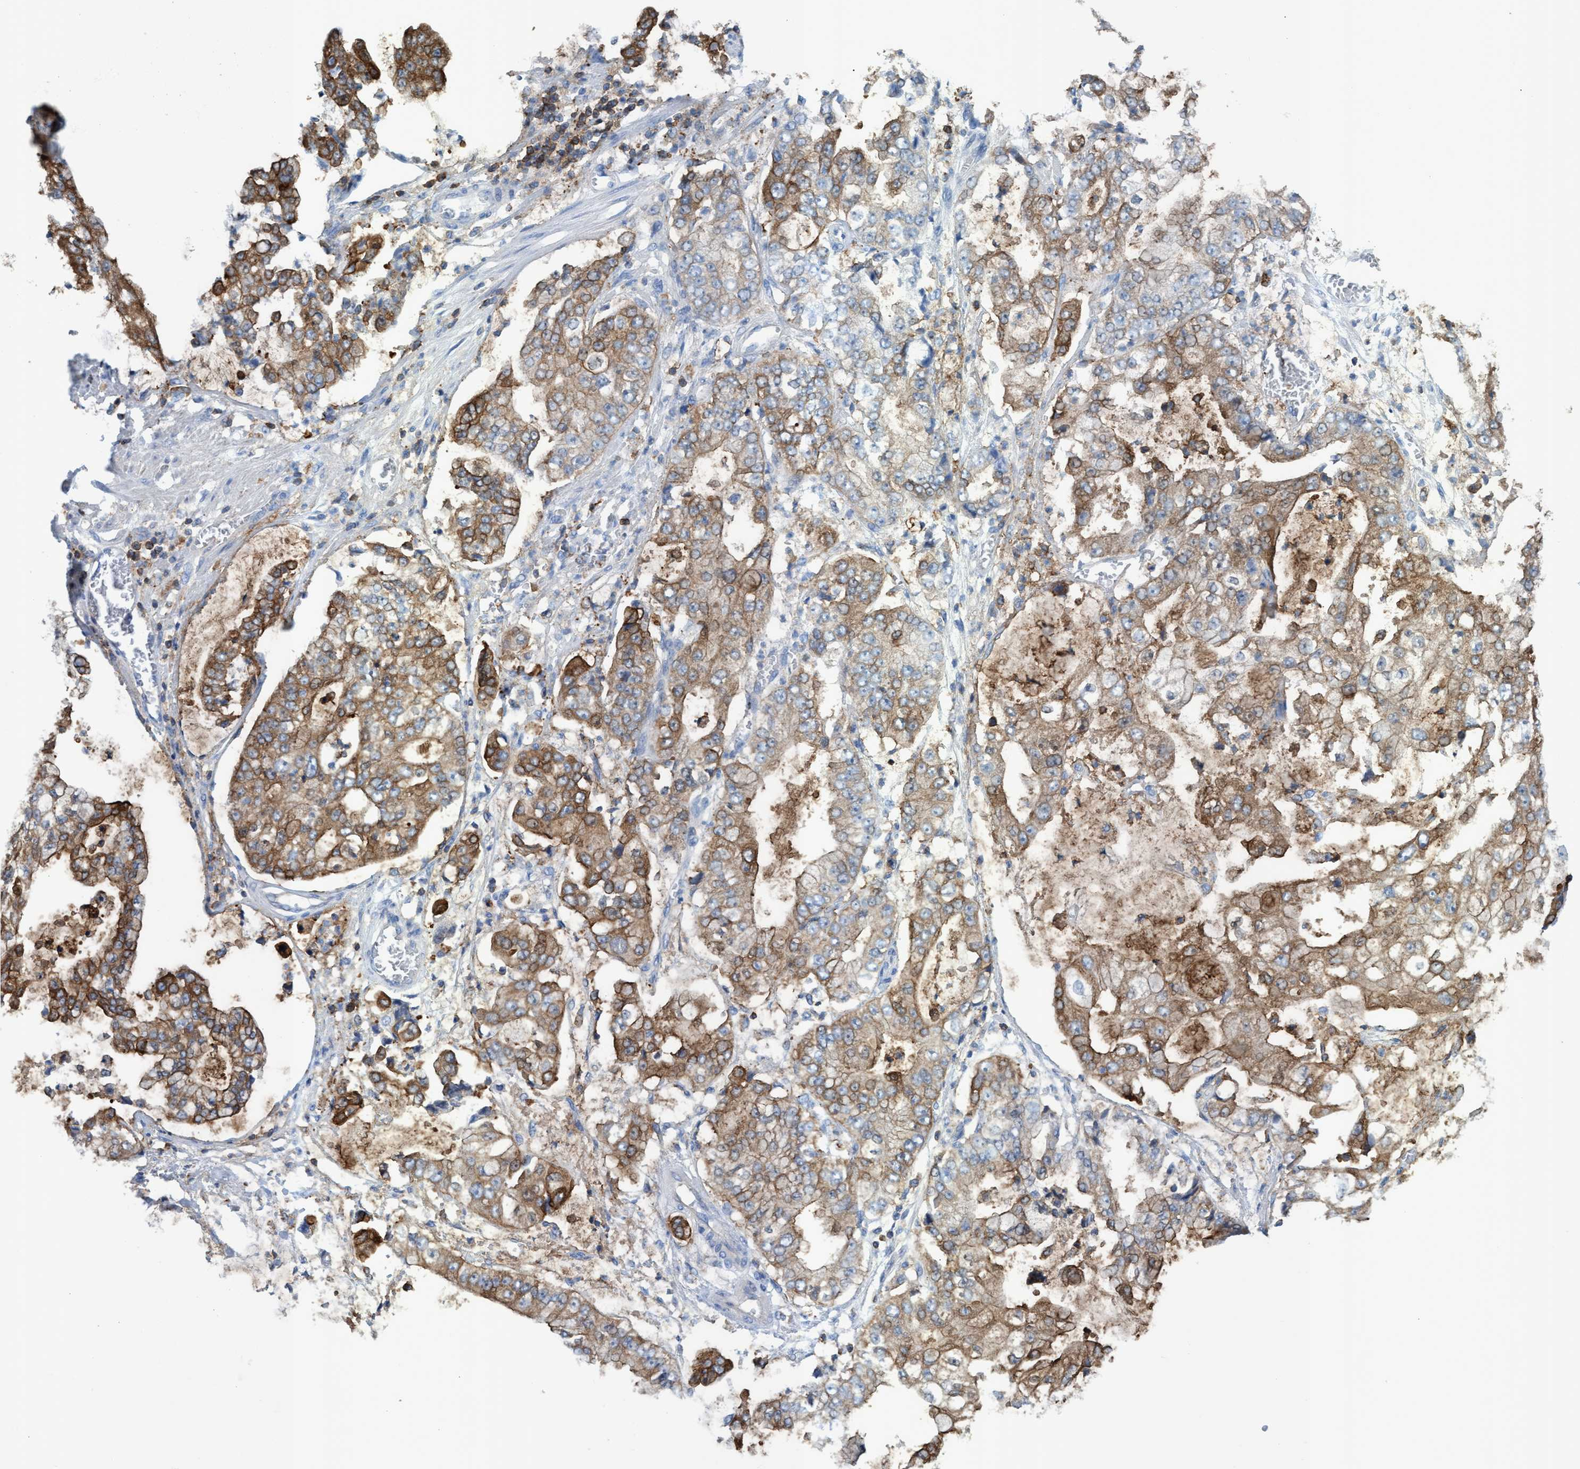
{"staining": {"intensity": "moderate", "quantity": ">75%", "location": "cytoplasmic/membranous"}, "tissue": "stomach cancer", "cell_type": "Tumor cells", "image_type": "cancer", "snomed": [{"axis": "morphology", "description": "Adenocarcinoma, NOS"}, {"axis": "topography", "description": "Stomach"}], "caption": "Immunohistochemistry micrograph of neoplastic tissue: adenocarcinoma (stomach) stained using immunohistochemistry reveals medium levels of moderate protein expression localized specifically in the cytoplasmic/membranous of tumor cells, appearing as a cytoplasmic/membranous brown color.", "gene": "EZR", "patient": {"sex": "male", "age": 76}}